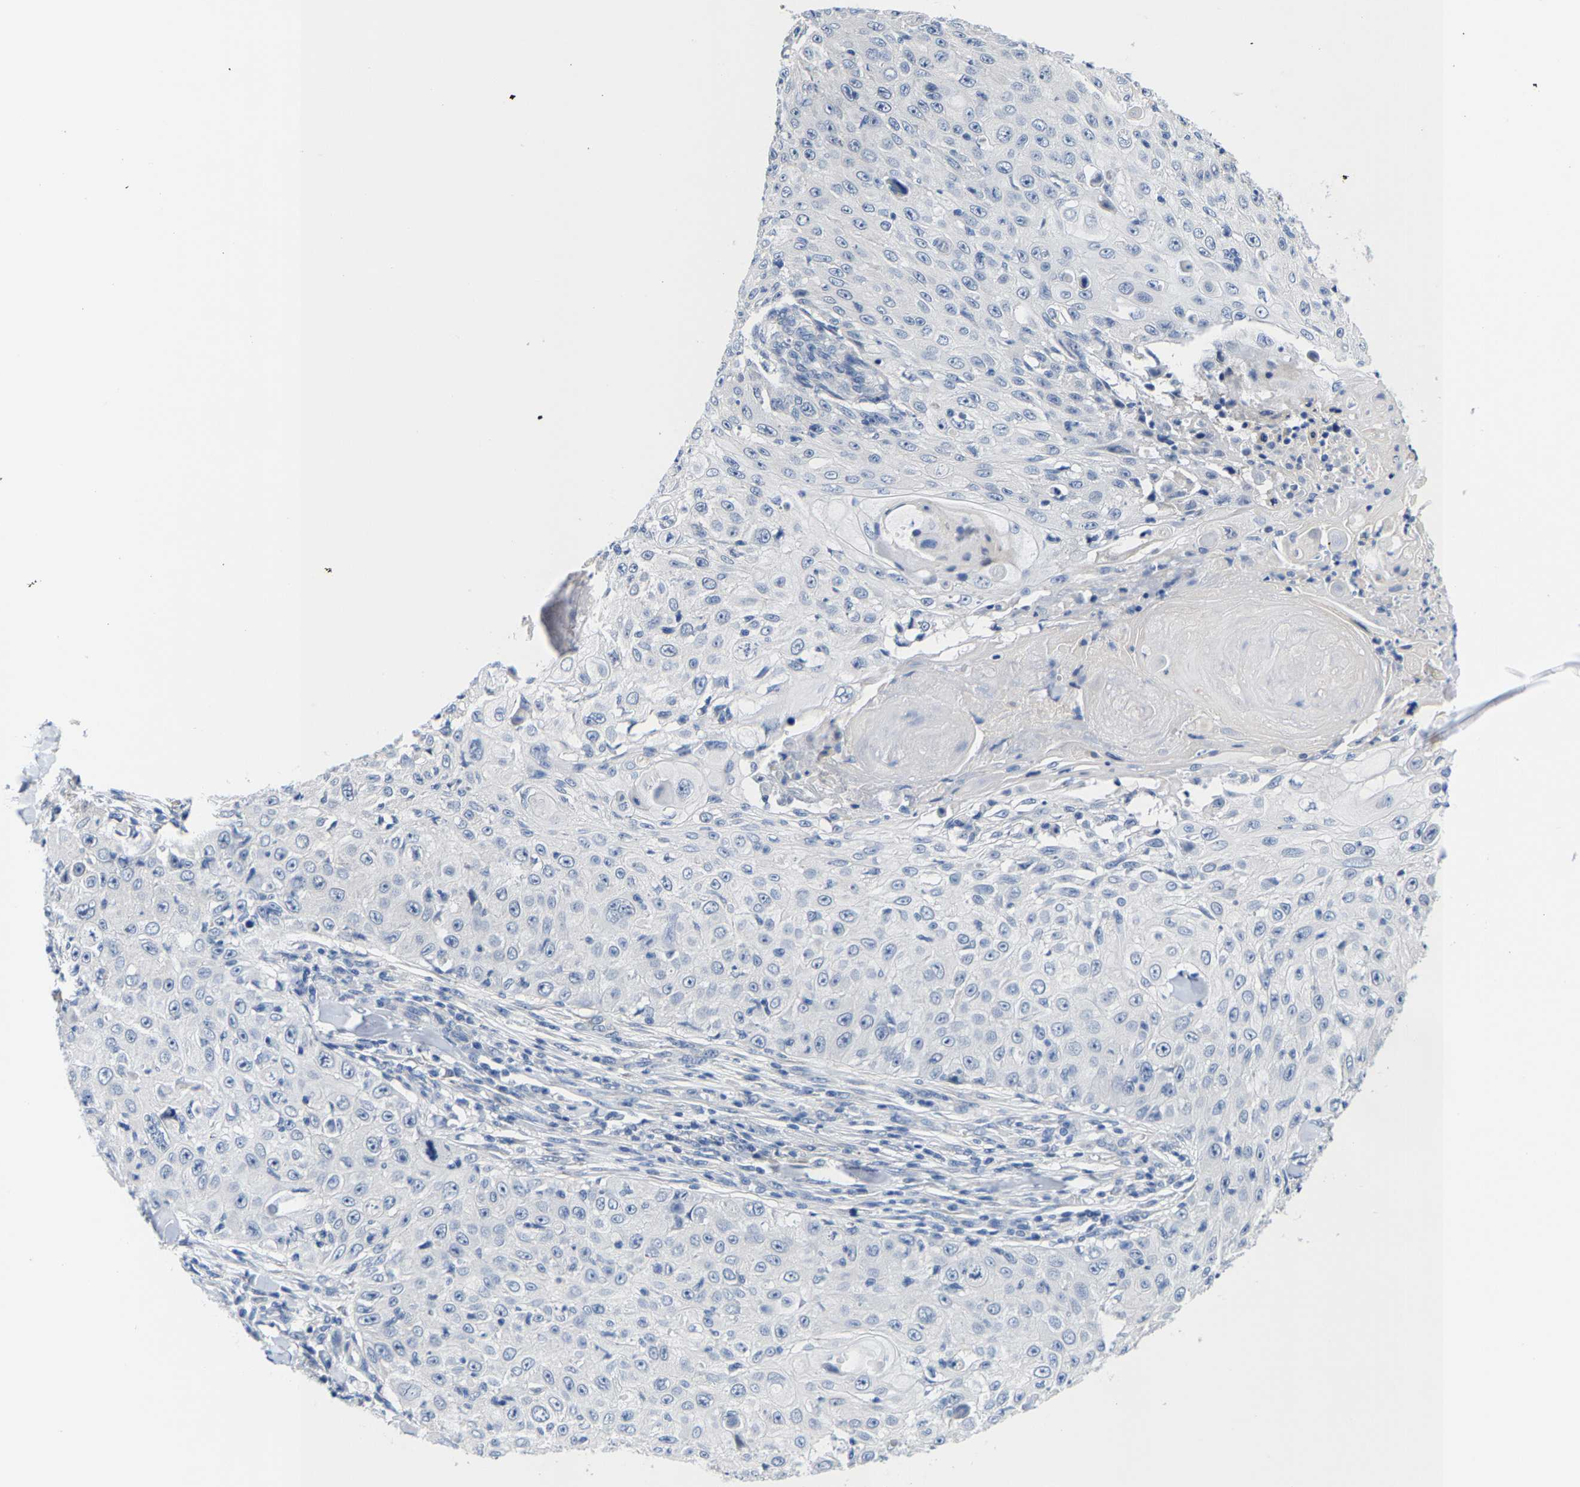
{"staining": {"intensity": "negative", "quantity": "none", "location": "none"}, "tissue": "skin cancer", "cell_type": "Tumor cells", "image_type": "cancer", "snomed": [{"axis": "morphology", "description": "Squamous cell carcinoma, NOS"}, {"axis": "topography", "description": "Skin"}], "caption": "High magnification brightfield microscopy of skin cancer (squamous cell carcinoma) stained with DAB (brown) and counterstained with hematoxylin (blue): tumor cells show no significant staining.", "gene": "KLHL1", "patient": {"sex": "male", "age": 86}}